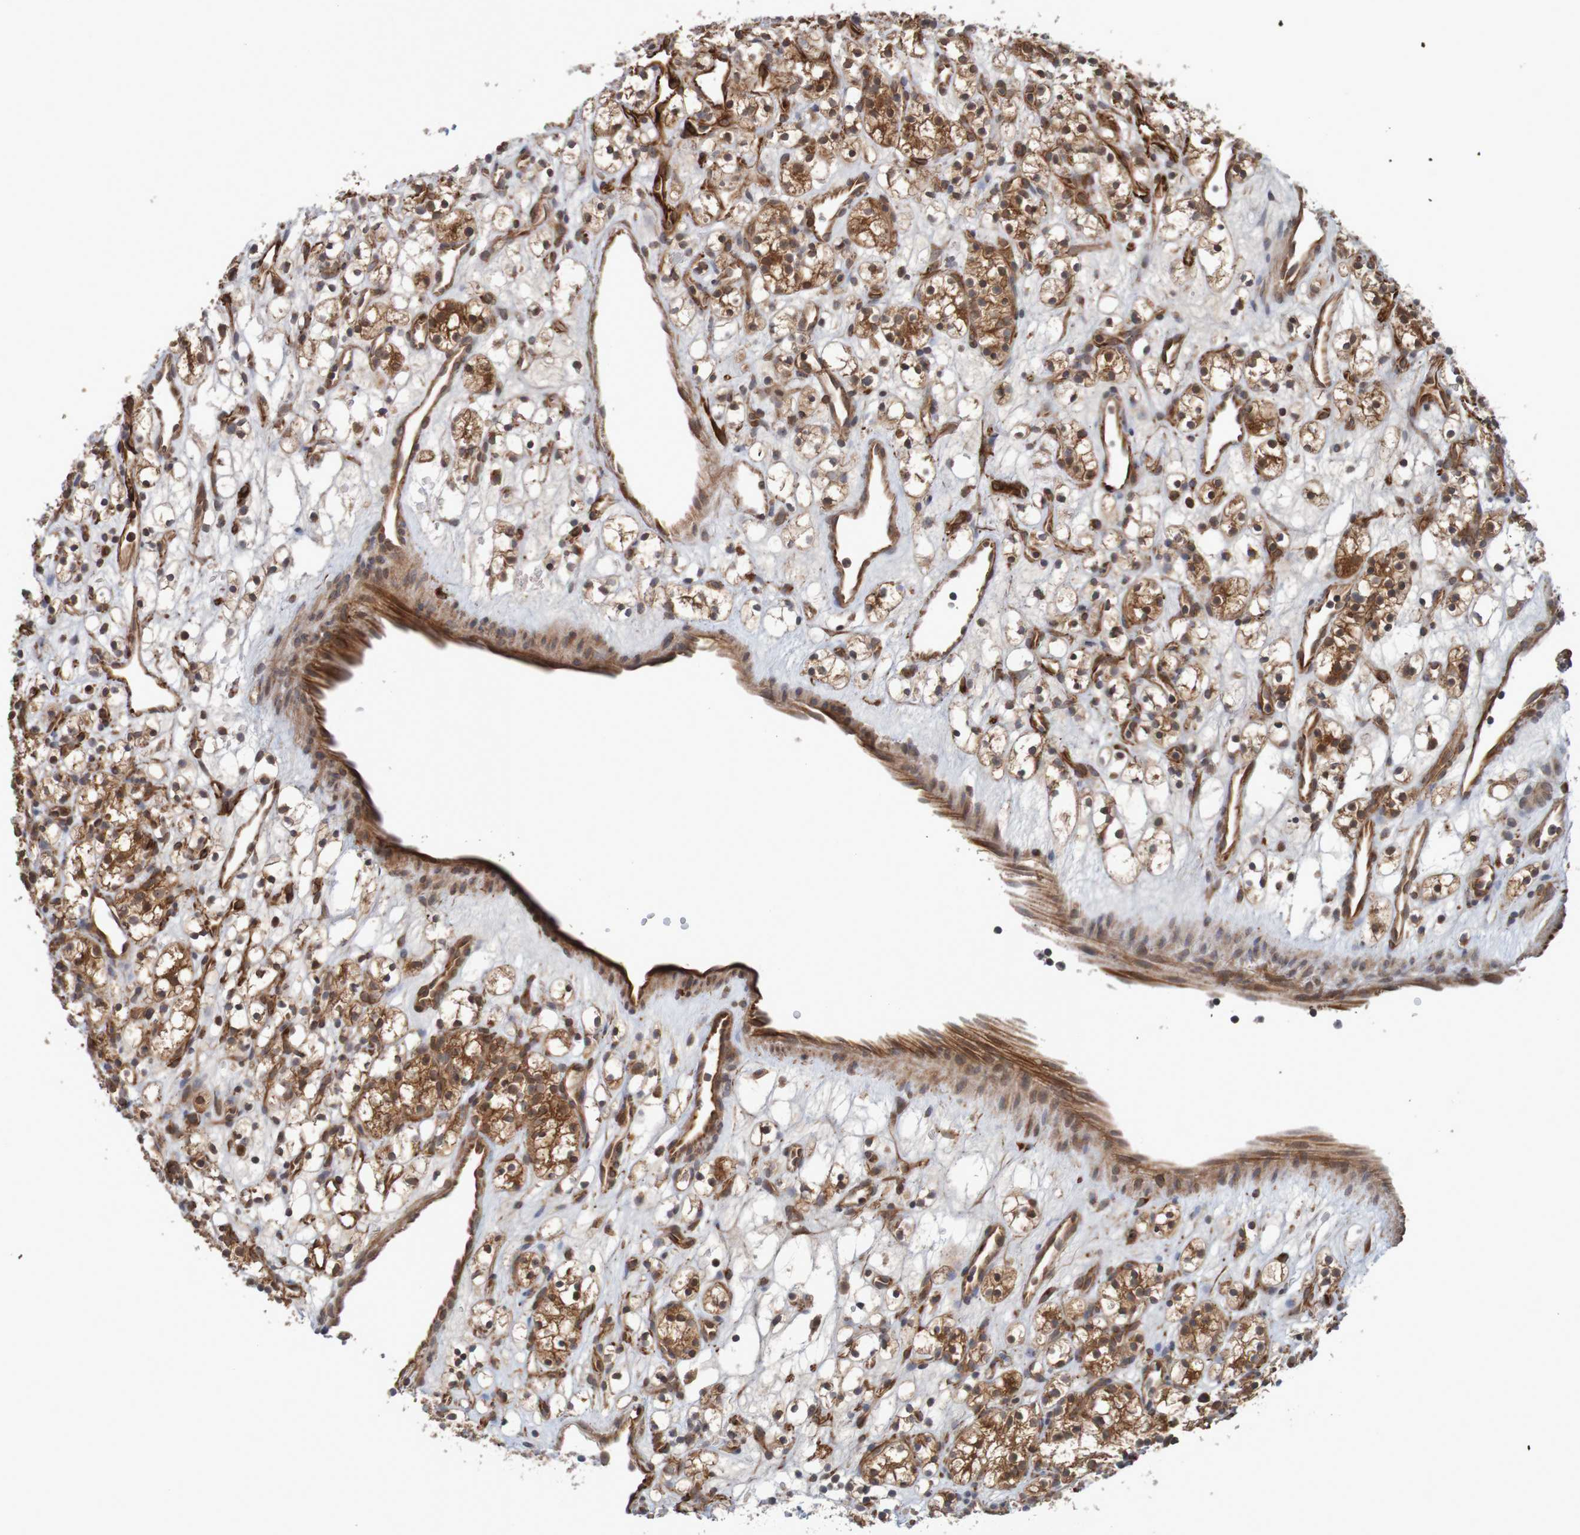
{"staining": {"intensity": "strong", "quantity": ">75%", "location": "cytoplasmic/membranous"}, "tissue": "renal cancer", "cell_type": "Tumor cells", "image_type": "cancer", "snomed": [{"axis": "morphology", "description": "Adenocarcinoma, NOS"}, {"axis": "topography", "description": "Kidney"}], "caption": "Immunohistochemistry (IHC) staining of renal cancer (adenocarcinoma), which reveals high levels of strong cytoplasmic/membranous staining in approximately >75% of tumor cells indicating strong cytoplasmic/membranous protein staining. The staining was performed using DAB (3,3'-diaminobenzidine) (brown) for protein detection and nuclei were counterstained in hematoxylin (blue).", "gene": "MRPL52", "patient": {"sex": "female", "age": 60}}